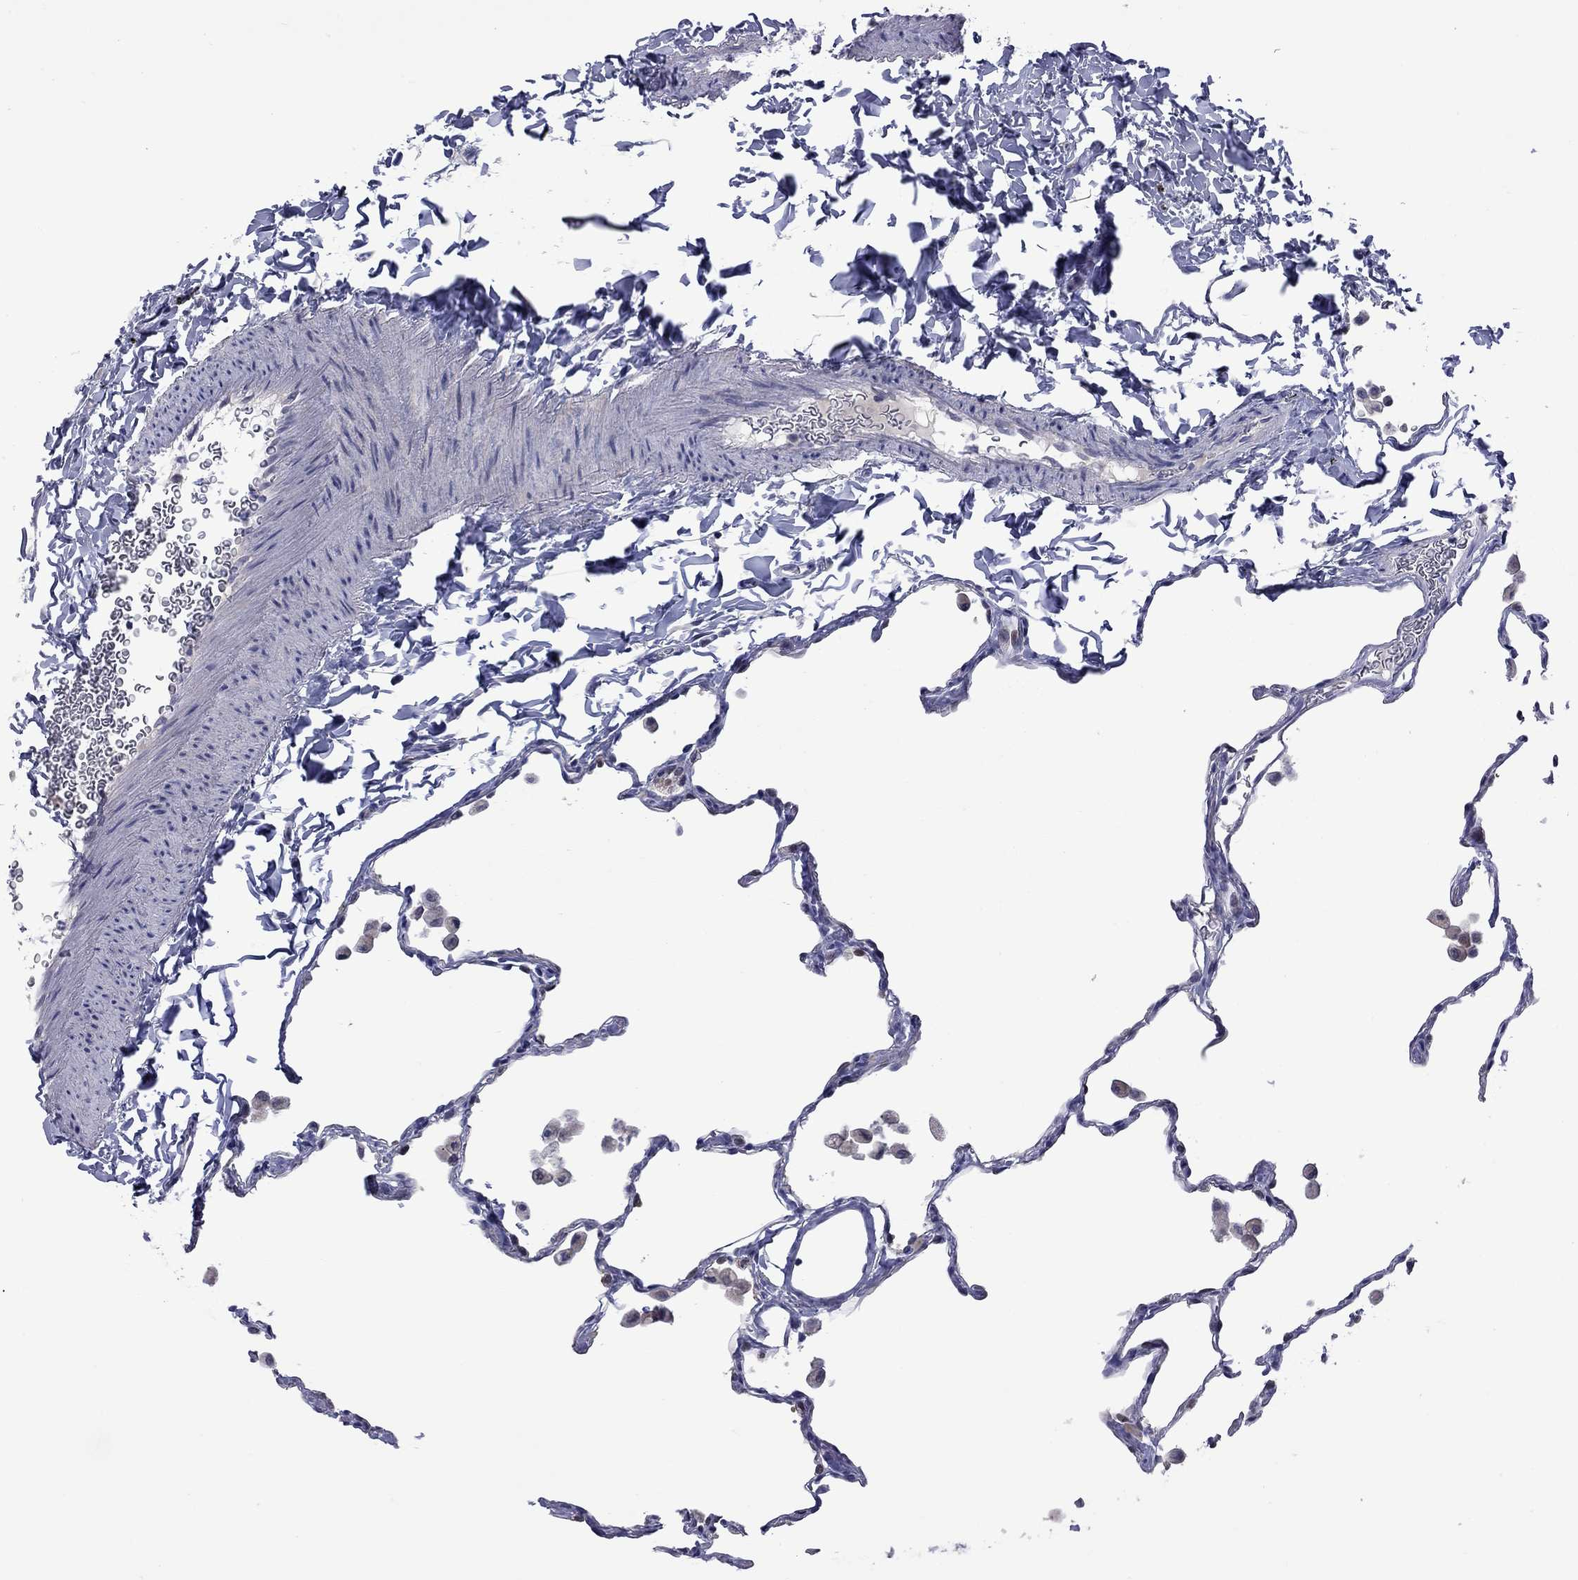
{"staining": {"intensity": "negative", "quantity": "none", "location": "none"}, "tissue": "lung", "cell_type": "Alveolar cells", "image_type": "normal", "snomed": [{"axis": "morphology", "description": "Normal tissue, NOS"}, {"axis": "topography", "description": "Lung"}], "caption": "This is an immunohistochemistry histopathology image of benign human lung. There is no expression in alveolar cells.", "gene": "CTNNBIP1", "patient": {"sex": "female", "age": 47}}